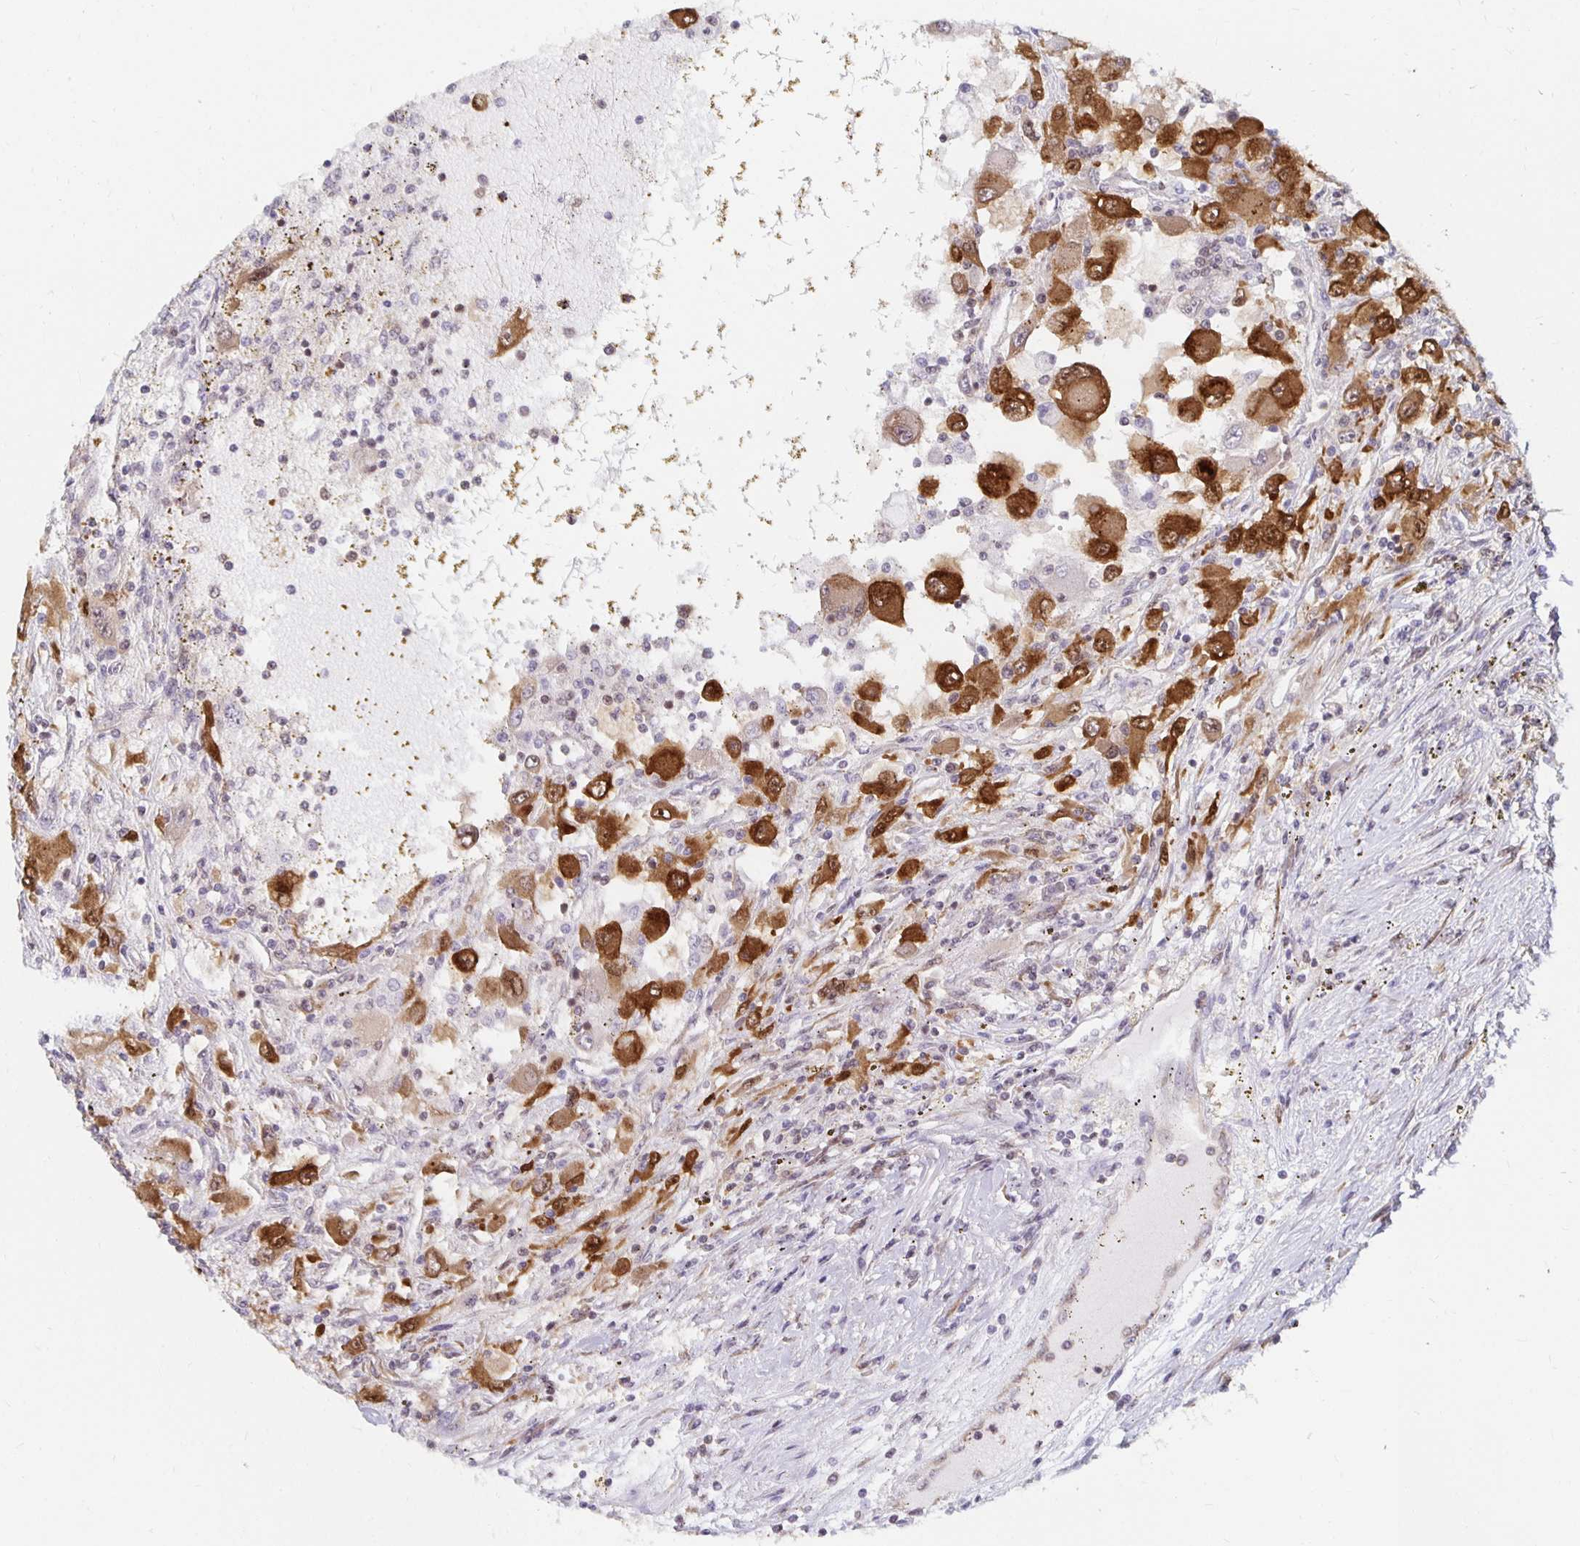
{"staining": {"intensity": "strong", "quantity": ">75%", "location": "cytoplasmic/membranous"}, "tissue": "renal cancer", "cell_type": "Tumor cells", "image_type": "cancer", "snomed": [{"axis": "morphology", "description": "Adenocarcinoma, NOS"}, {"axis": "topography", "description": "Kidney"}], "caption": "Immunohistochemical staining of human adenocarcinoma (renal) displays strong cytoplasmic/membranous protein positivity in about >75% of tumor cells.", "gene": "PDAP1", "patient": {"sex": "female", "age": 67}}